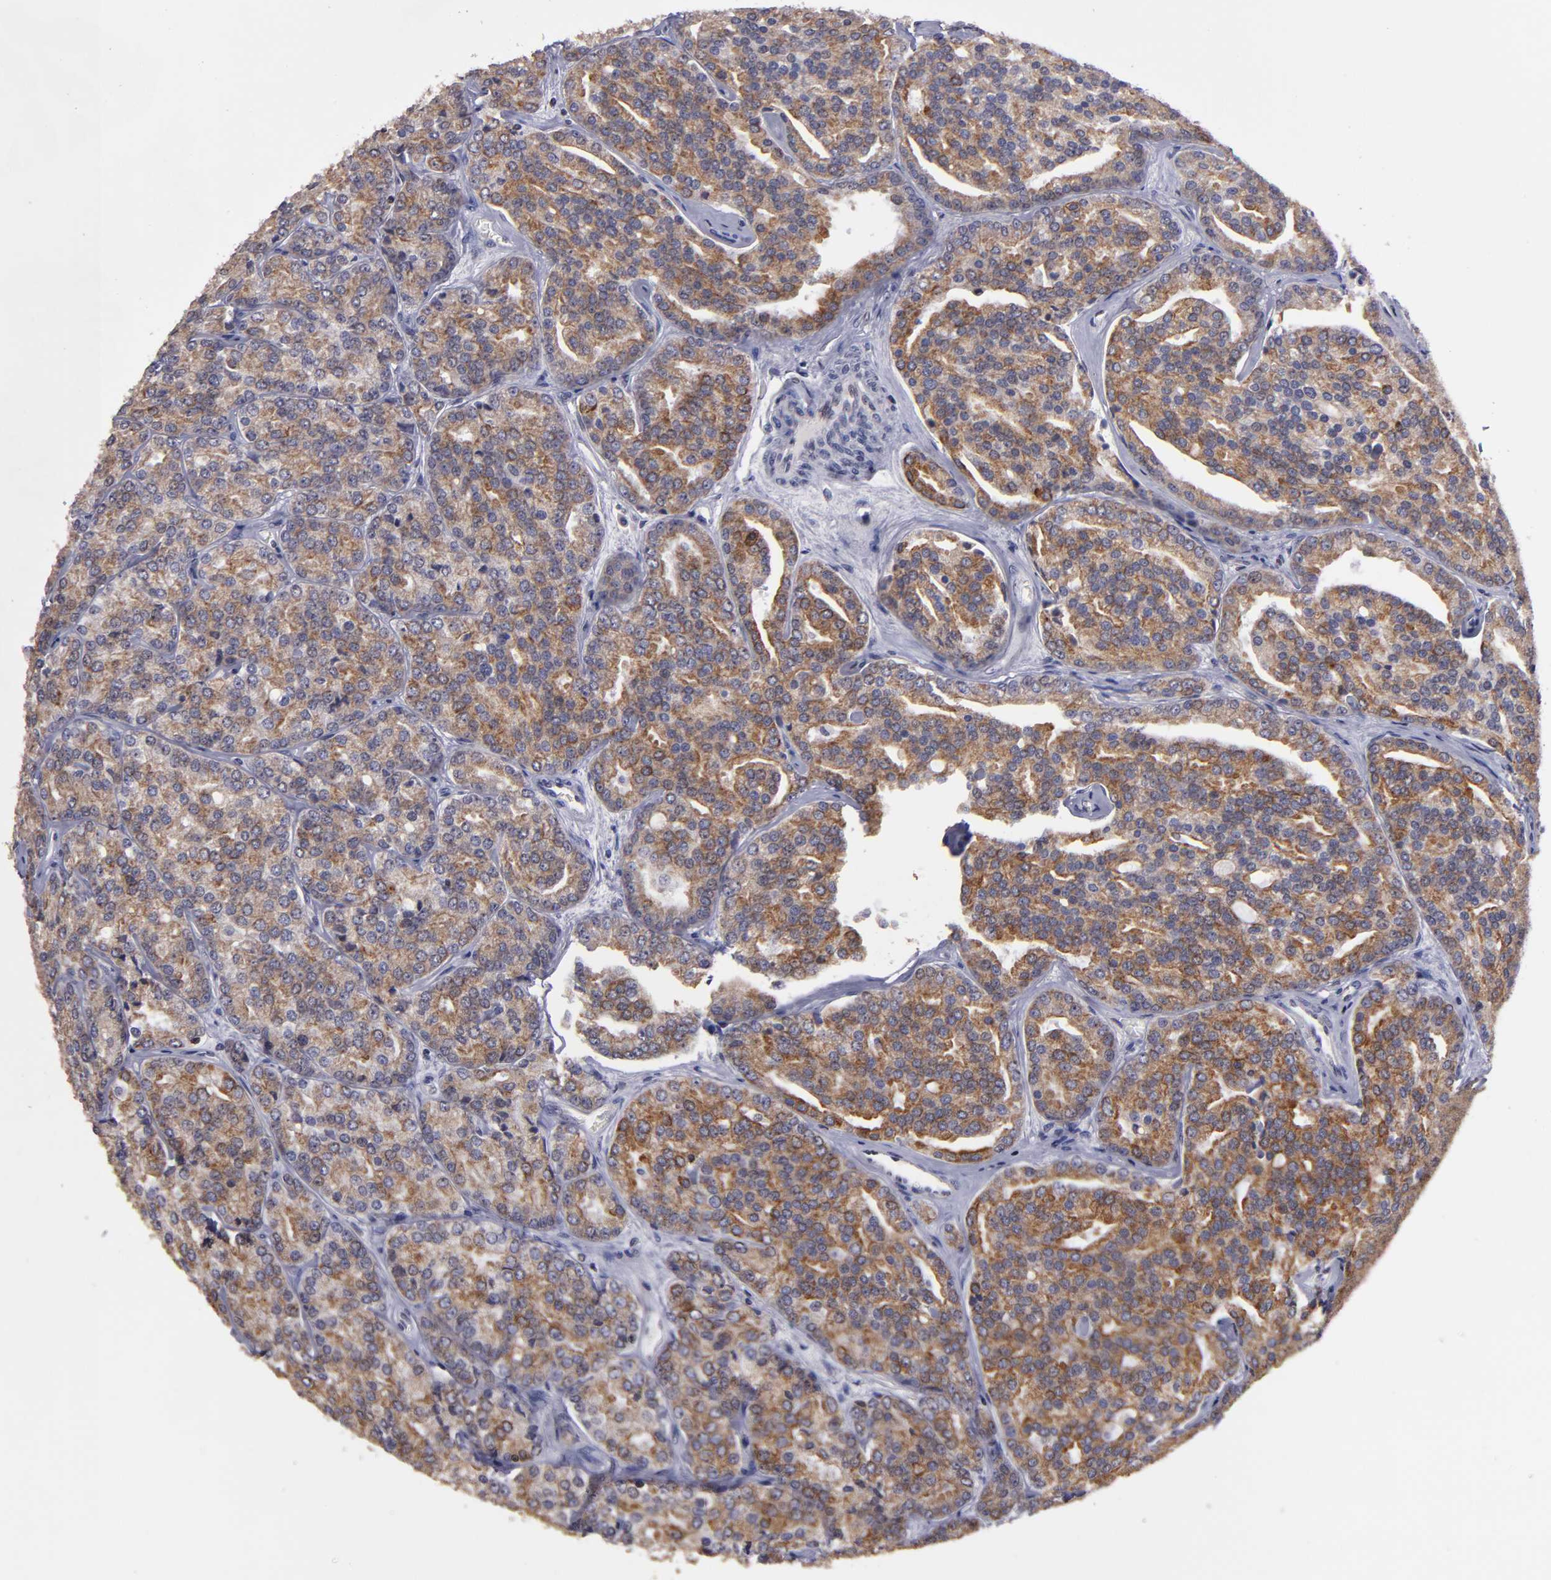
{"staining": {"intensity": "moderate", "quantity": ">75%", "location": "cytoplasmic/membranous"}, "tissue": "prostate cancer", "cell_type": "Tumor cells", "image_type": "cancer", "snomed": [{"axis": "morphology", "description": "Adenocarcinoma, High grade"}, {"axis": "topography", "description": "Prostate"}], "caption": "Prostate adenocarcinoma (high-grade) stained for a protein (brown) shows moderate cytoplasmic/membranous positive staining in about >75% of tumor cells.", "gene": "DDX24", "patient": {"sex": "male", "age": 64}}